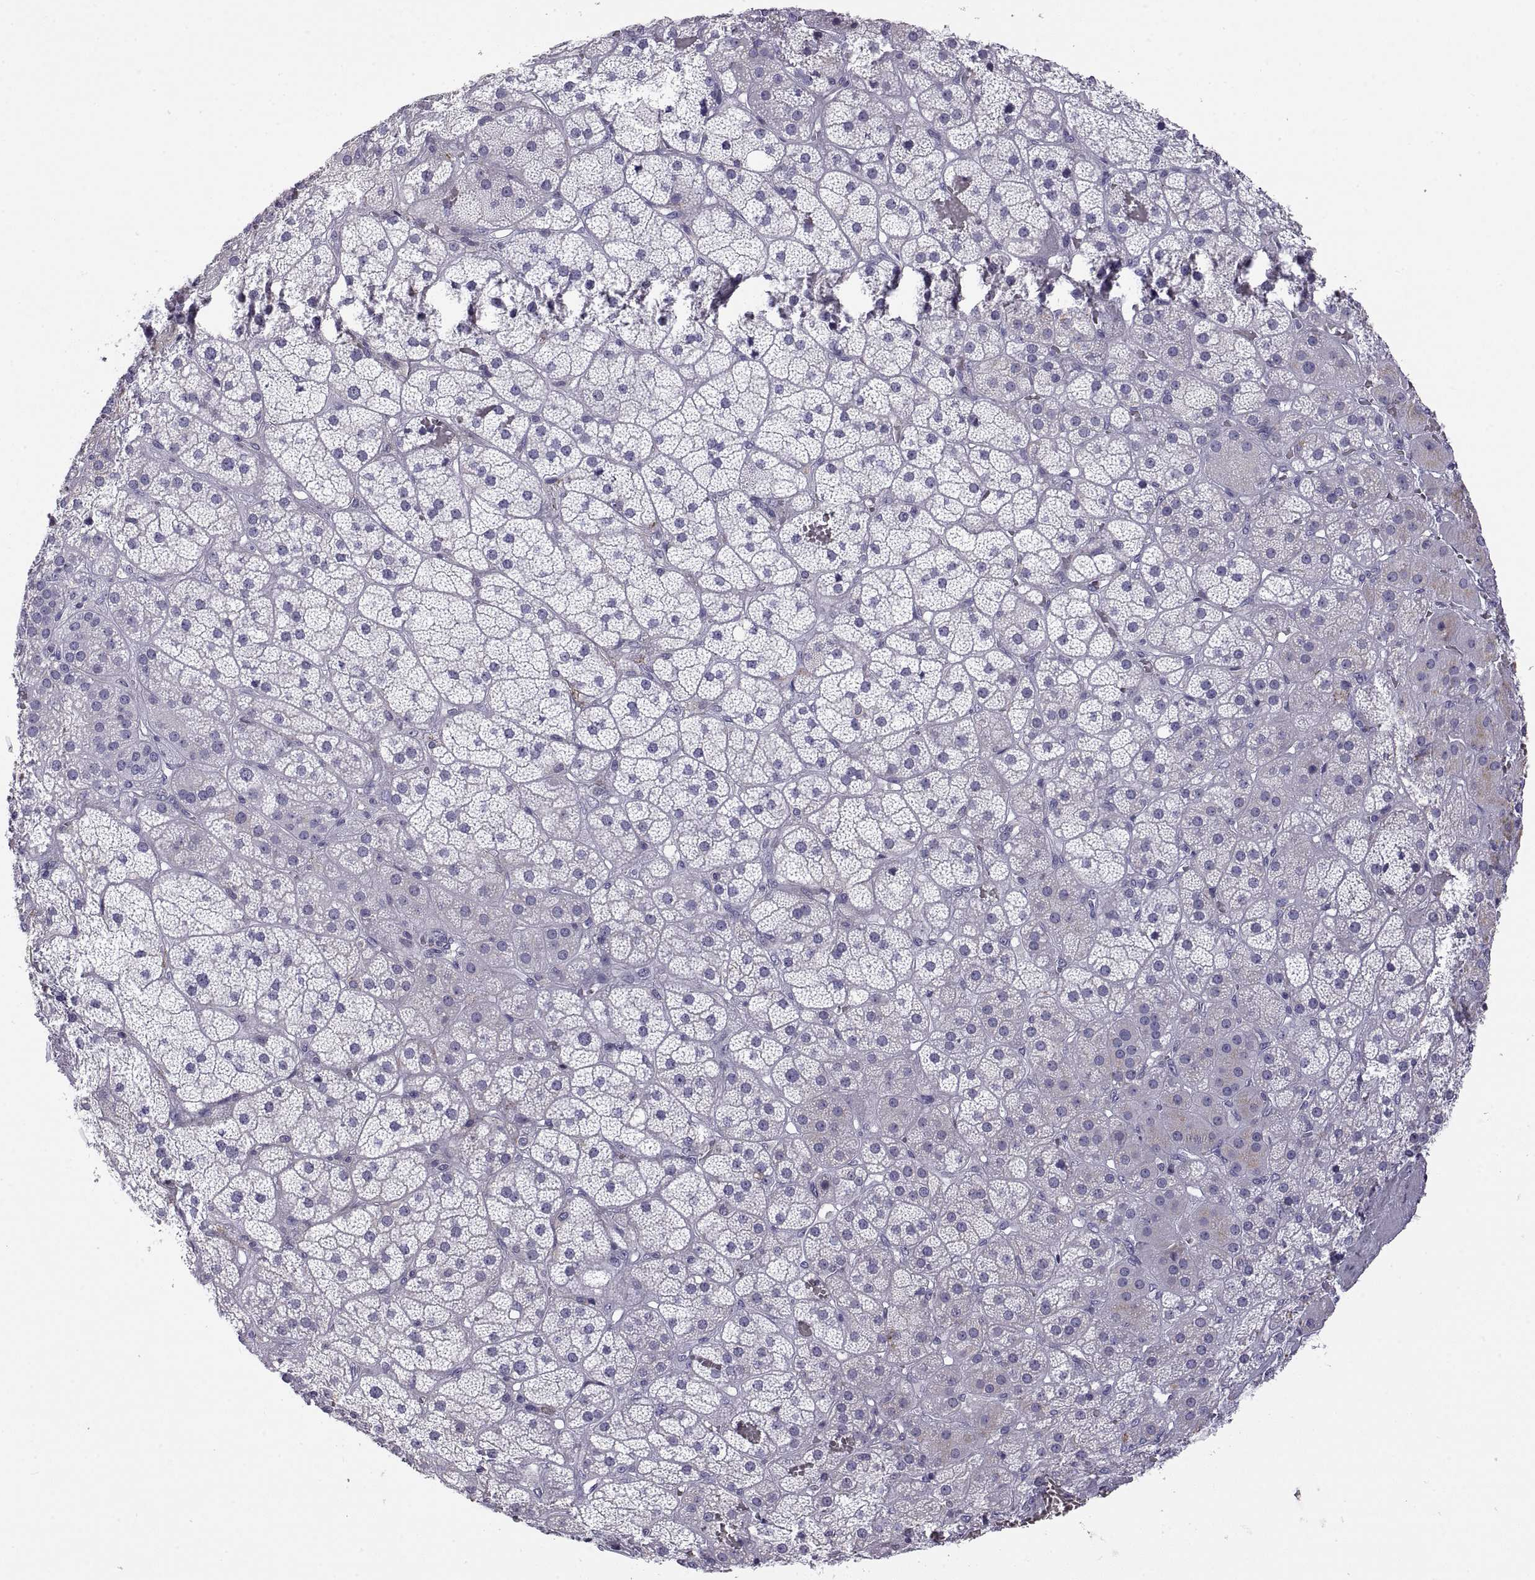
{"staining": {"intensity": "negative", "quantity": "none", "location": "none"}, "tissue": "adrenal gland", "cell_type": "Glandular cells", "image_type": "normal", "snomed": [{"axis": "morphology", "description": "Normal tissue, NOS"}, {"axis": "topography", "description": "Adrenal gland"}], "caption": "High magnification brightfield microscopy of benign adrenal gland stained with DAB (3,3'-diaminobenzidine) (brown) and counterstained with hematoxylin (blue): glandular cells show no significant expression. (Stains: DAB (3,3'-diaminobenzidine) IHC with hematoxylin counter stain, Microscopy: brightfield microscopy at high magnification).", "gene": "RGS19", "patient": {"sex": "male", "age": 57}}